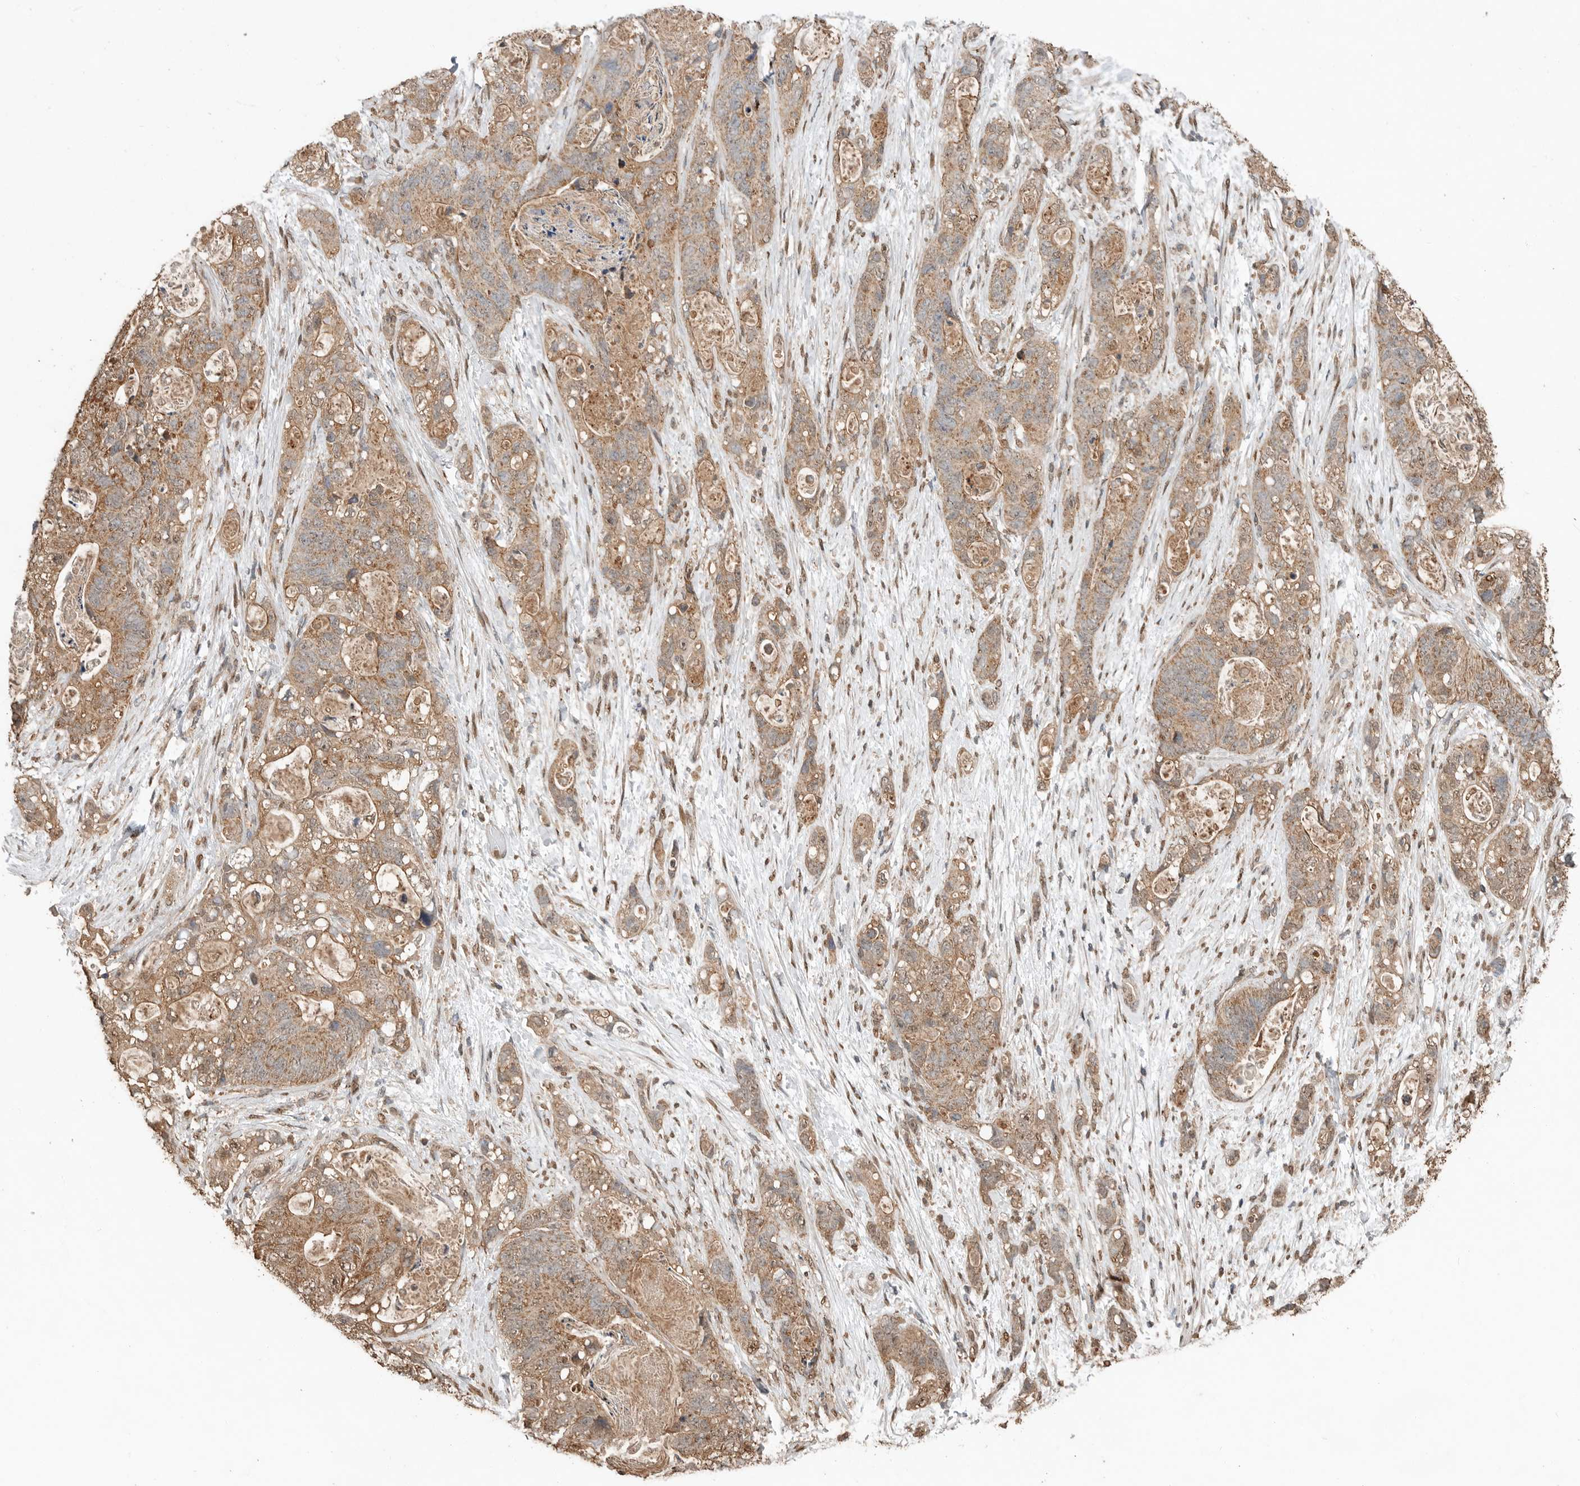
{"staining": {"intensity": "moderate", "quantity": ">75%", "location": "cytoplasmic/membranous"}, "tissue": "stomach cancer", "cell_type": "Tumor cells", "image_type": "cancer", "snomed": [{"axis": "morphology", "description": "Normal tissue, NOS"}, {"axis": "morphology", "description": "Adenocarcinoma, NOS"}, {"axis": "topography", "description": "Stomach"}], "caption": "This histopathology image exhibits immunohistochemistry staining of human stomach cancer (adenocarcinoma), with medium moderate cytoplasmic/membranous positivity in approximately >75% of tumor cells.", "gene": "BLZF1", "patient": {"sex": "female", "age": 89}}